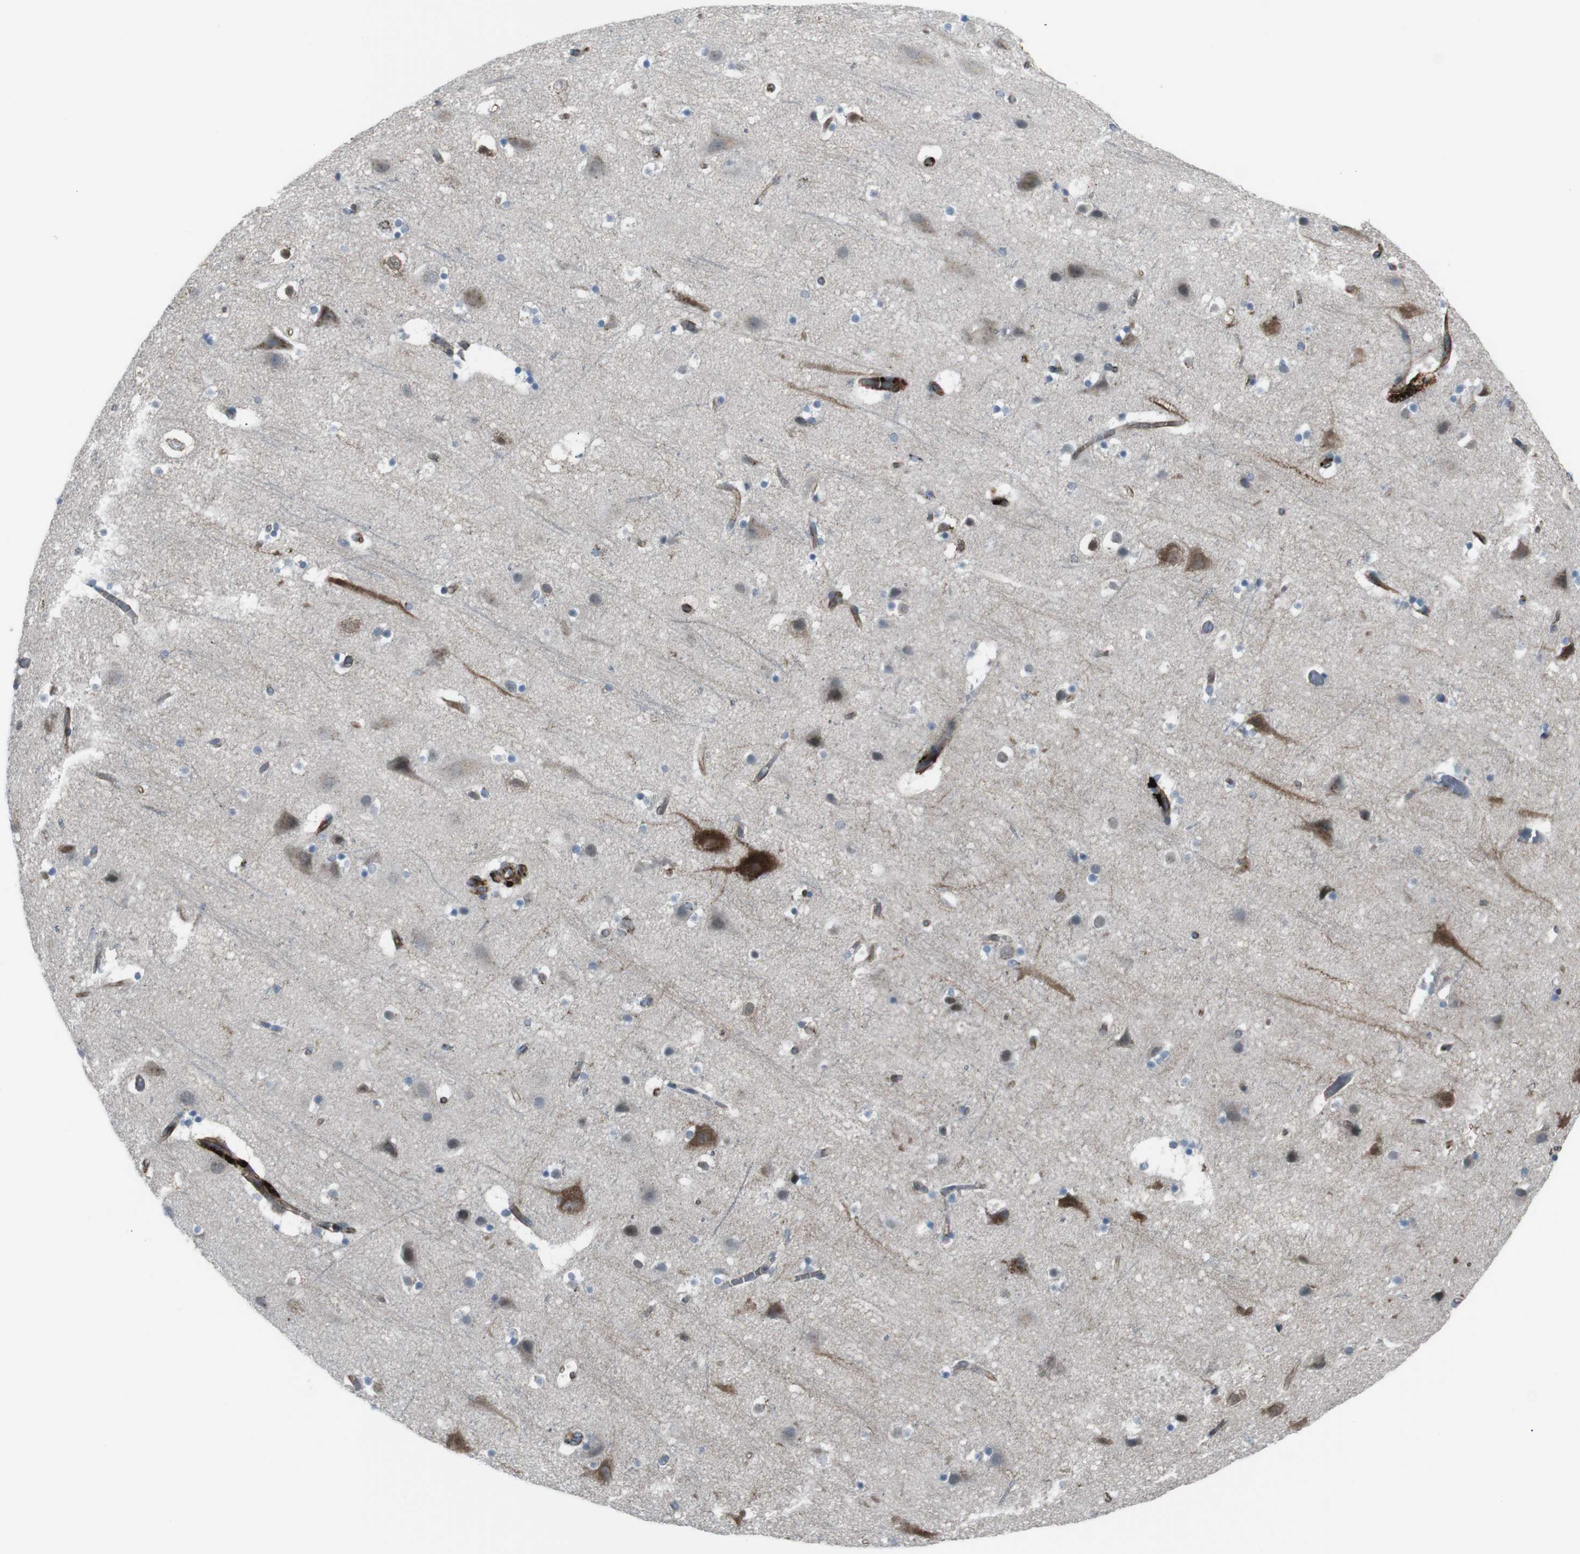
{"staining": {"intensity": "moderate", "quantity": "25%-75%", "location": "cytoplasmic/membranous"}, "tissue": "cerebral cortex", "cell_type": "Endothelial cells", "image_type": "normal", "snomed": [{"axis": "morphology", "description": "Normal tissue, NOS"}, {"axis": "topography", "description": "Cerebral cortex"}], "caption": "Immunohistochemistry staining of unremarkable cerebral cortex, which shows medium levels of moderate cytoplasmic/membranous expression in approximately 25%-75% of endothelial cells indicating moderate cytoplasmic/membranous protein staining. The staining was performed using DAB (brown) for protein detection and nuclei were counterstained in hematoxylin (blue).", "gene": "TMEM141", "patient": {"sex": "male", "age": 45}}